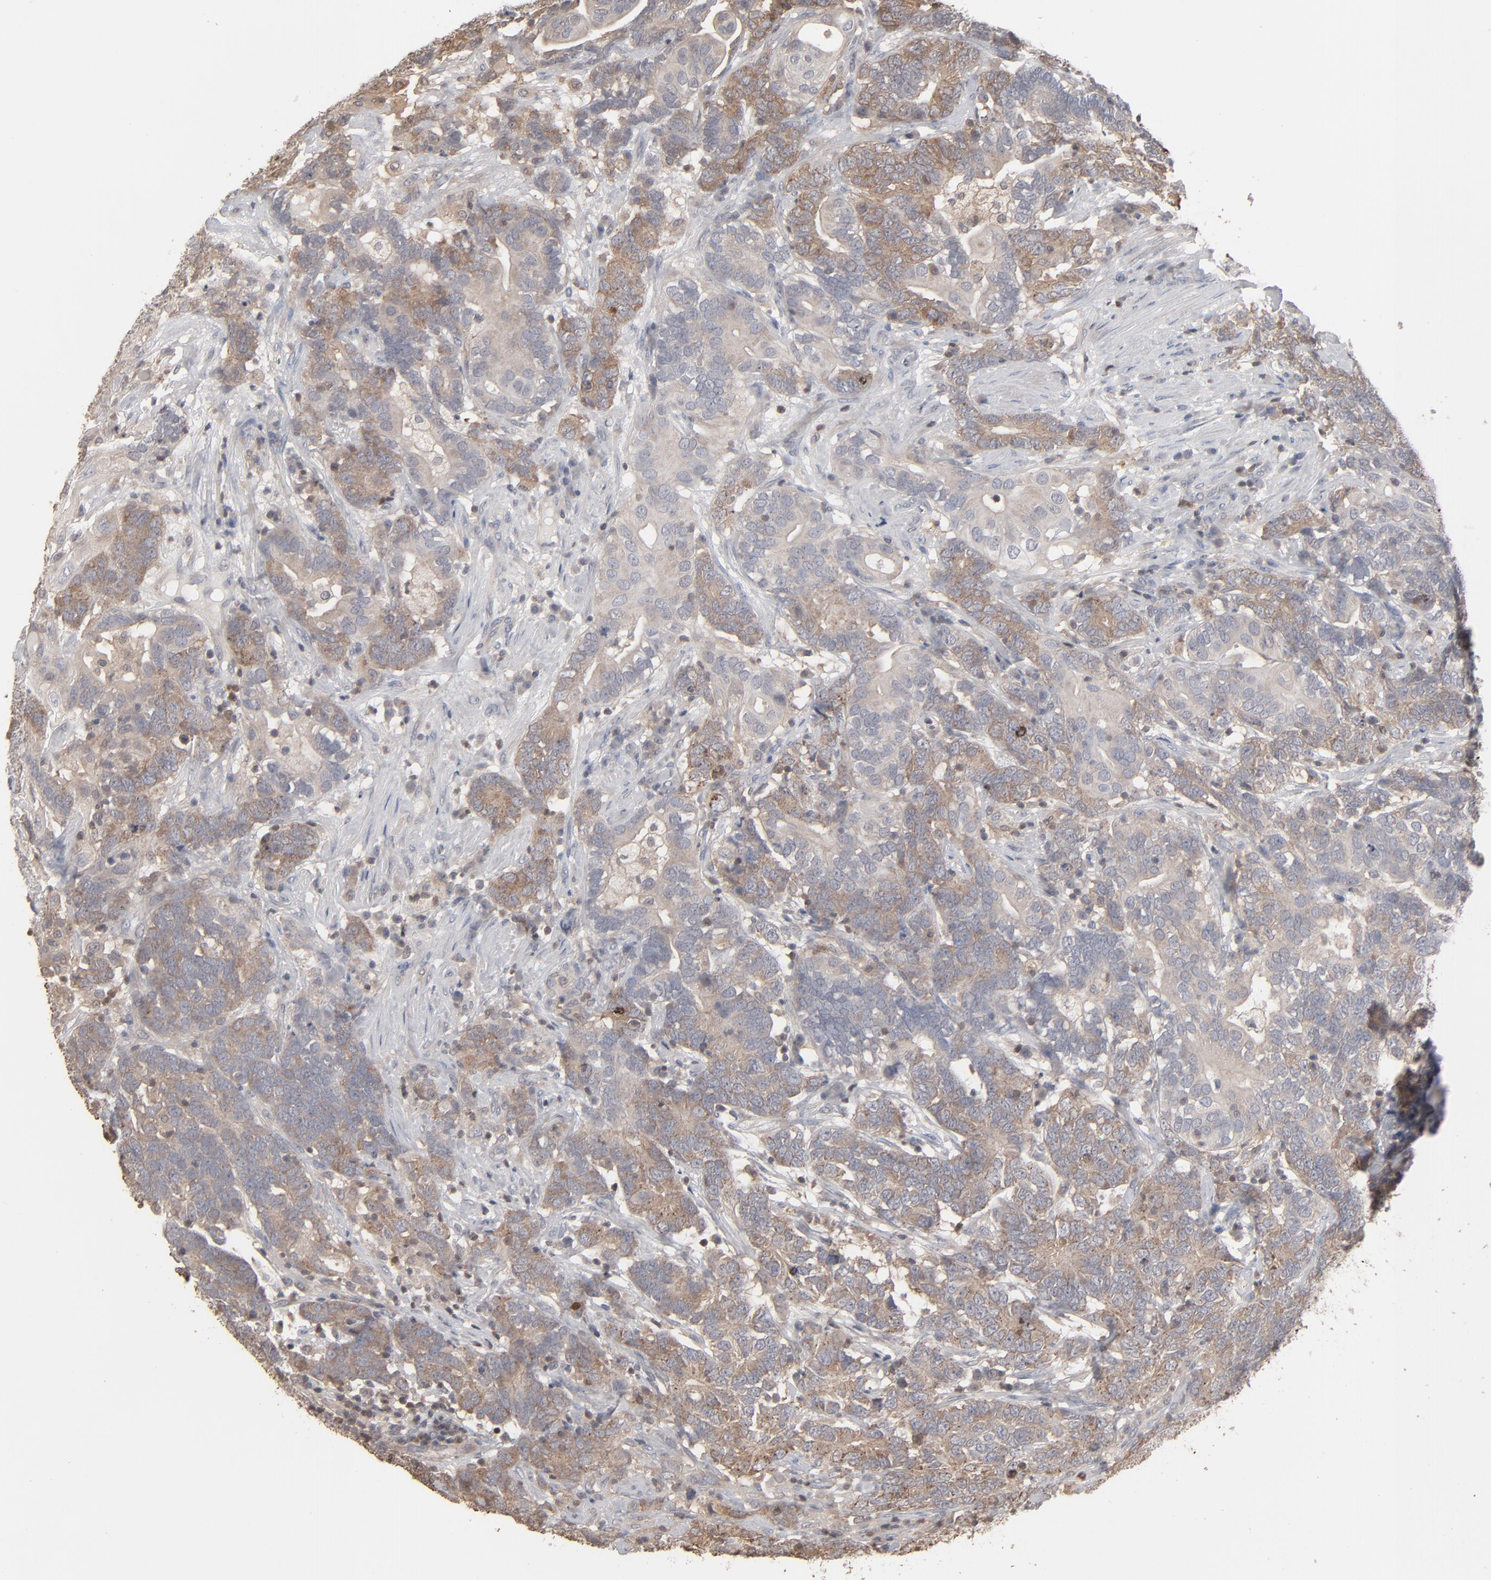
{"staining": {"intensity": "moderate", "quantity": ">75%", "location": "cytoplasmic/membranous"}, "tissue": "testis cancer", "cell_type": "Tumor cells", "image_type": "cancer", "snomed": [{"axis": "morphology", "description": "Carcinoma, Embryonal, NOS"}, {"axis": "topography", "description": "Testis"}], "caption": "The image shows a brown stain indicating the presence of a protein in the cytoplasmic/membranous of tumor cells in testis cancer (embryonal carcinoma).", "gene": "STAT4", "patient": {"sex": "male", "age": 26}}